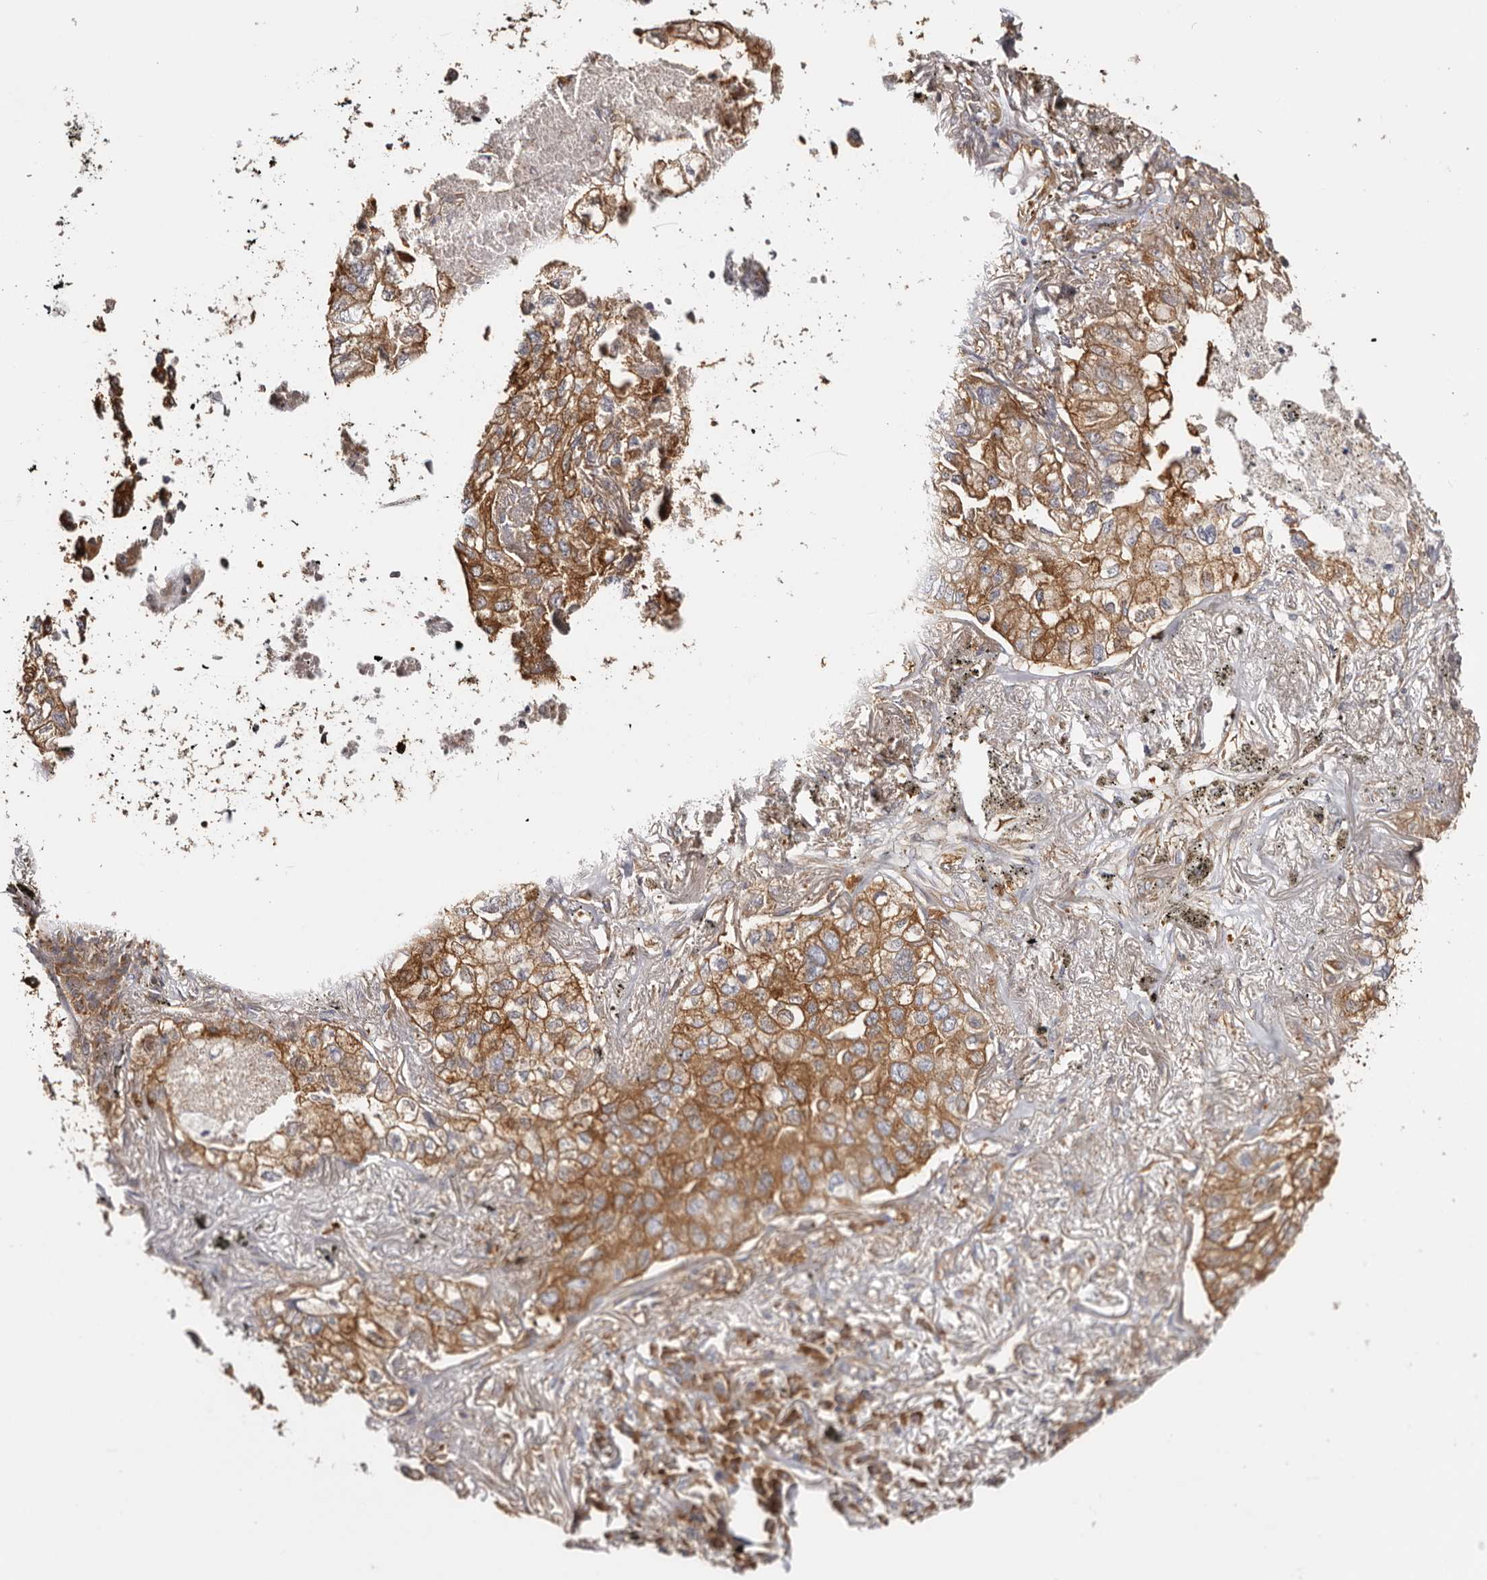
{"staining": {"intensity": "strong", "quantity": ">75%", "location": "cytoplasmic/membranous"}, "tissue": "lung cancer", "cell_type": "Tumor cells", "image_type": "cancer", "snomed": [{"axis": "morphology", "description": "Adenocarcinoma, NOS"}, {"axis": "topography", "description": "Lung"}], "caption": "A brown stain labels strong cytoplasmic/membranous expression of a protein in adenocarcinoma (lung) tumor cells.", "gene": "EPRS1", "patient": {"sex": "male", "age": 65}}